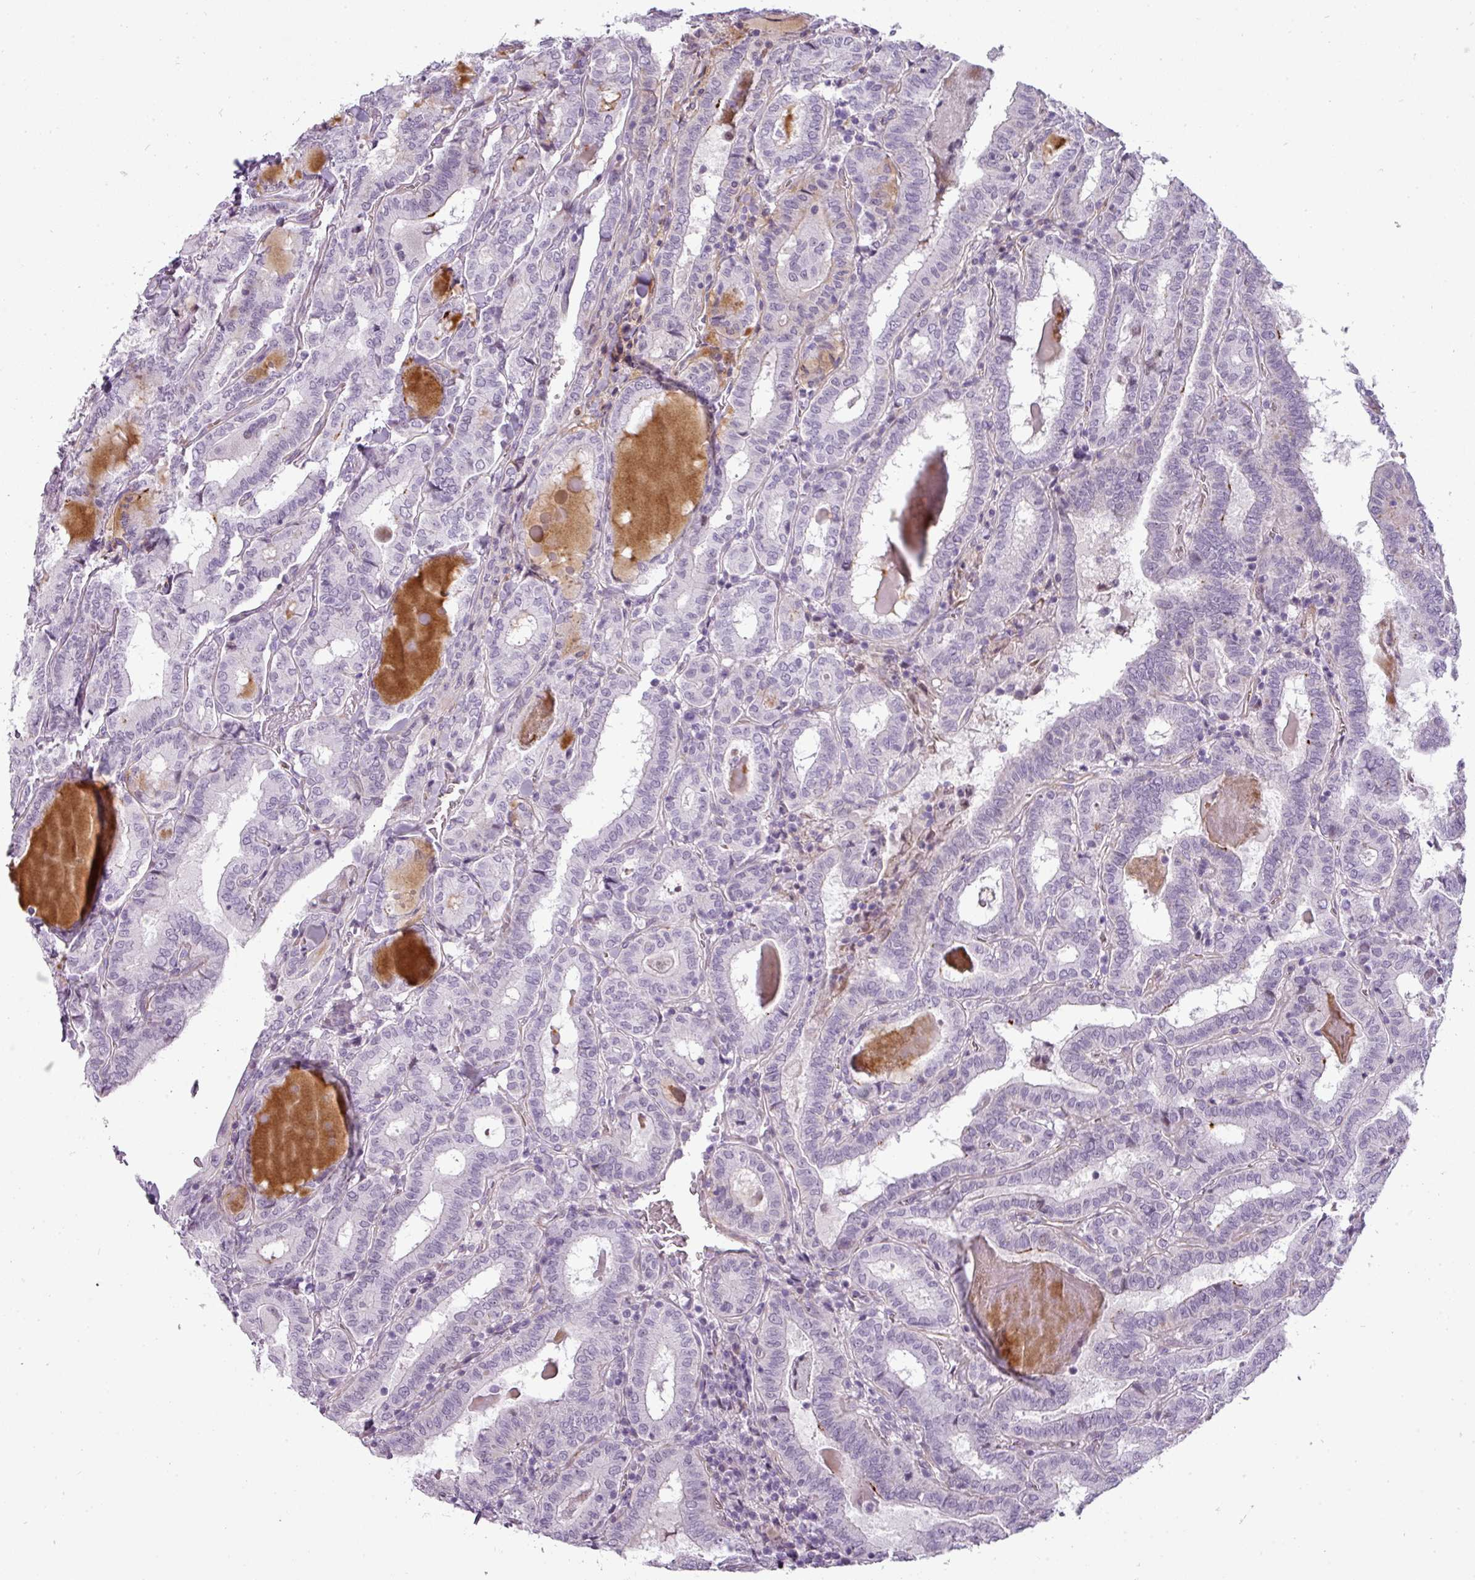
{"staining": {"intensity": "negative", "quantity": "none", "location": "none"}, "tissue": "thyroid cancer", "cell_type": "Tumor cells", "image_type": "cancer", "snomed": [{"axis": "morphology", "description": "Papillary adenocarcinoma, NOS"}, {"axis": "topography", "description": "Thyroid gland"}], "caption": "Tumor cells are negative for protein expression in human thyroid cancer (papillary adenocarcinoma).", "gene": "CHRDL1", "patient": {"sex": "female", "age": 72}}